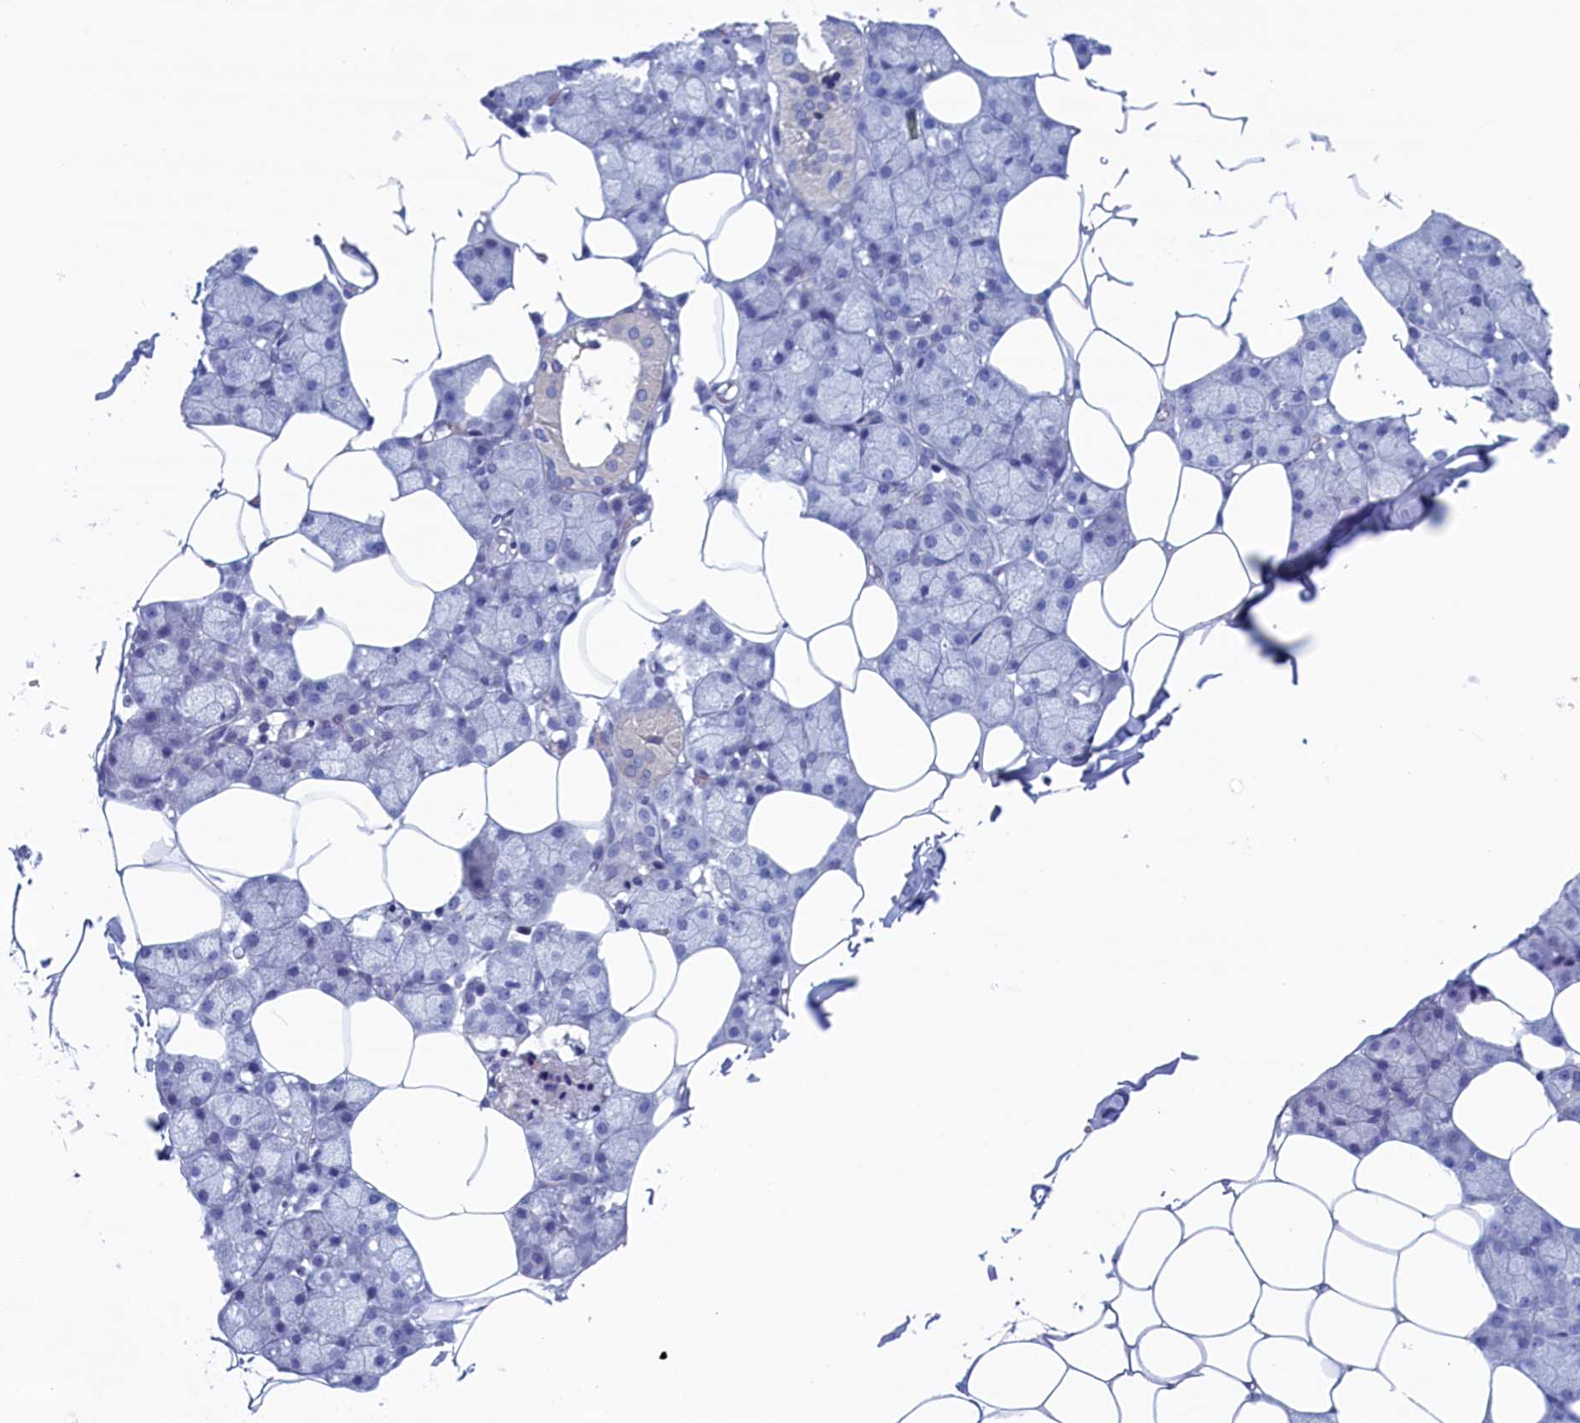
{"staining": {"intensity": "negative", "quantity": "none", "location": "none"}, "tissue": "salivary gland", "cell_type": "Glandular cells", "image_type": "normal", "snomed": [{"axis": "morphology", "description": "Normal tissue, NOS"}, {"axis": "topography", "description": "Salivary gland"}], "caption": "A high-resolution micrograph shows immunohistochemistry staining of unremarkable salivary gland, which demonstrates no significant positivity in glandular cells. The staining was performed using DAB (3,3'-diaminobenzidine) to visualize the protein expression in brown, while the nuclei were stained in blue with hematoxylin (Magnification: 20x).", "gene": "WDR76", "patient": {"sex": "male", "age": 62}}